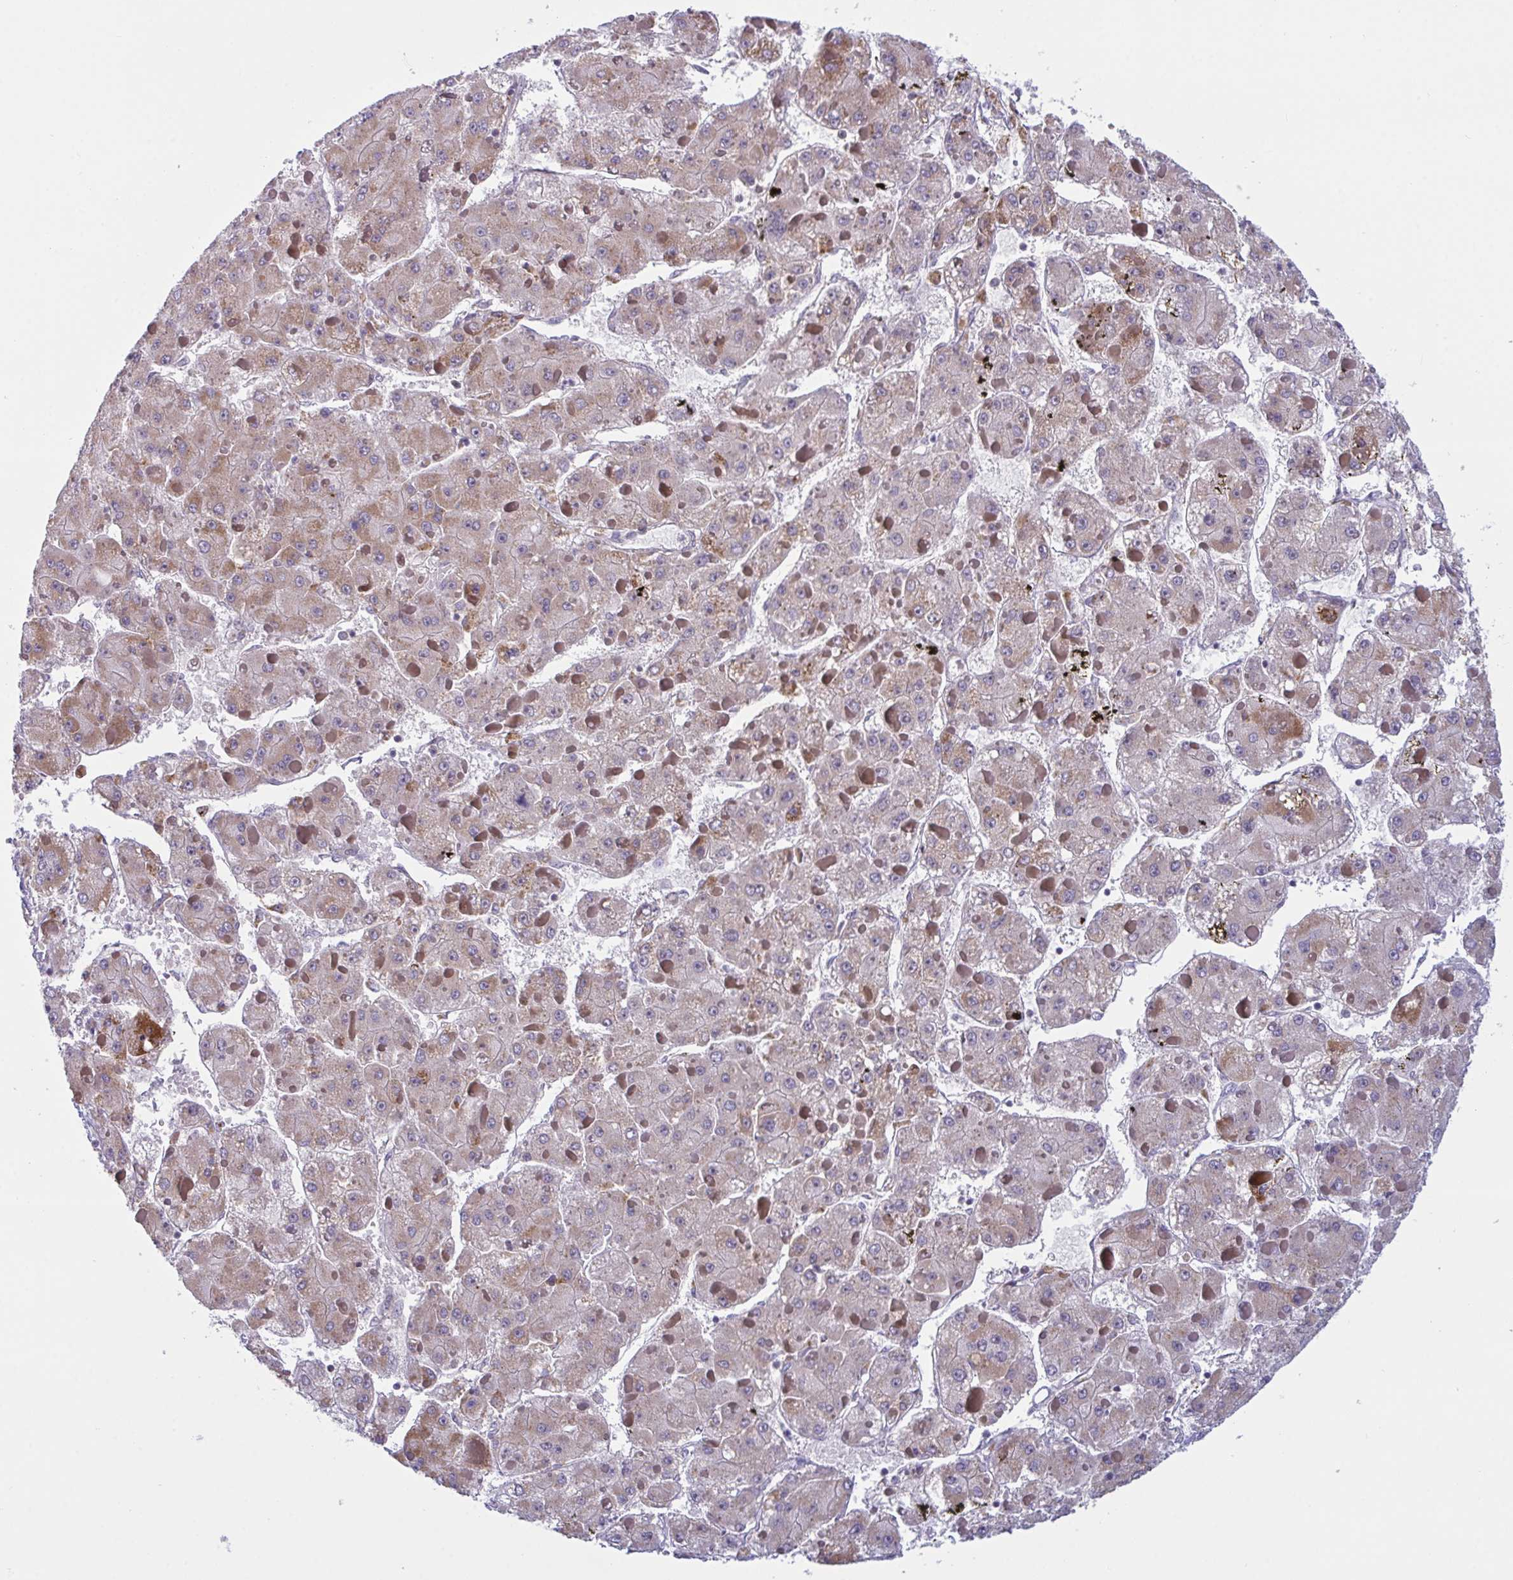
{"staining": {"intensity": "weak", "quantity": ">75%", "location": "cytoplasmic/membranous"}, "tissue": "liver cancer", "cell_type": "Tumor cells", "image_type": "cancer", "snomed": [{"axis": "morphology", "description": "Carcinoma, Hepatocellular, NOS"}, {"axis": "topography", "description": "Liver"}], "caption": "Protein expression by immunohistochemistry exhibits weak cytoplasmic/membranous staining in approximately >75% of tumor cells in liver cancer.", "gene": "XAF1", "patient": {"sex": "female", "age": 73}}